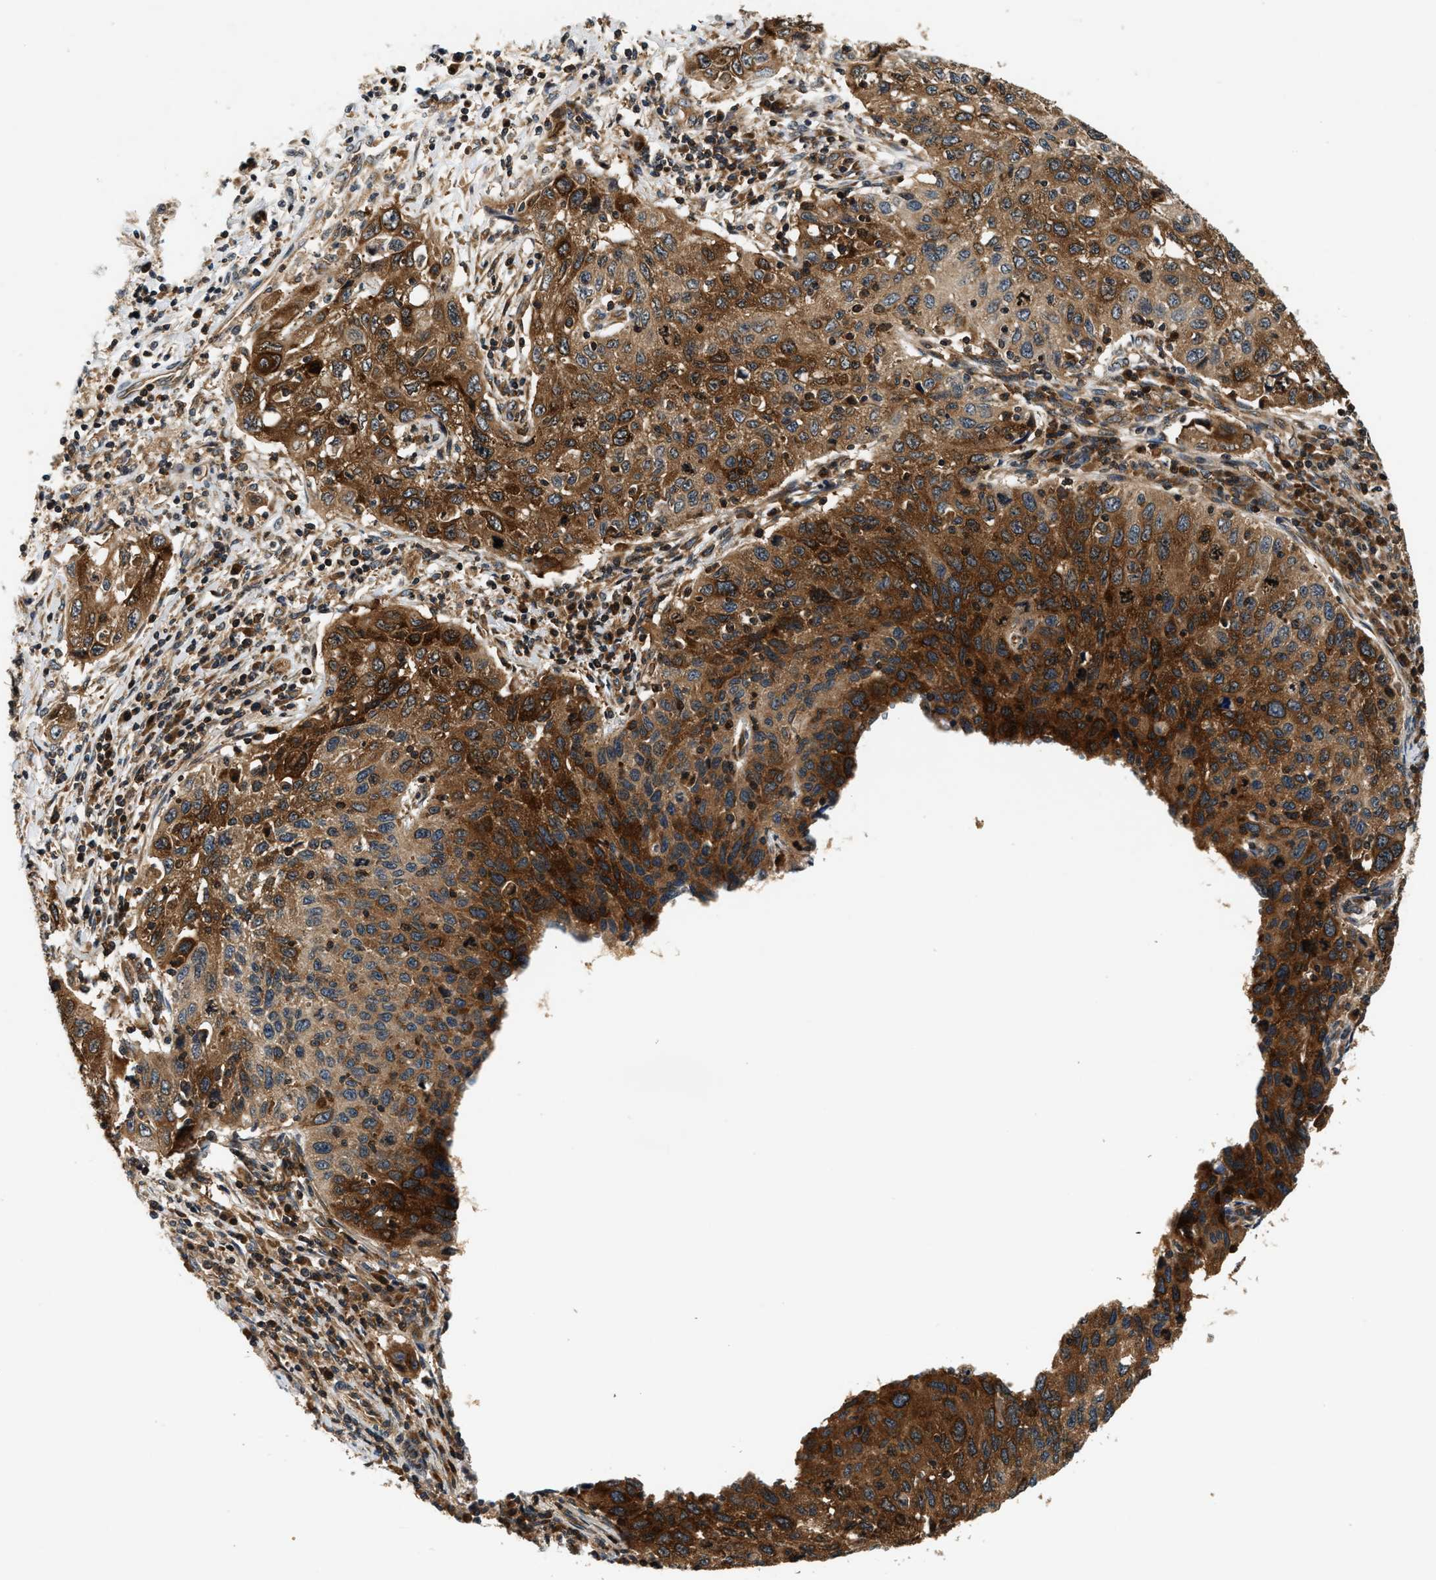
{"staining": {"intensity": "strong", "quantity": ">75%", "location": "cytoplasmic/membranous"}, "tissue": "cervical cancer", "cell_type": "Tumor cells", "image_type": "cancer", "snomed": [{"axis": "morphology", "description": "Squamous cell carcinoma, NOS"}, {"axis": "topography", "description": "Cervix"}], "caption": "IHC (DAB) staining of cervical squamous cell carcinoma demonstrates strong cytoplasmic/membranous protein positivity in approximately >75% of tumor cells.", "gene": "SAMD9", "patient": {"sex": "female", "age": 53}}